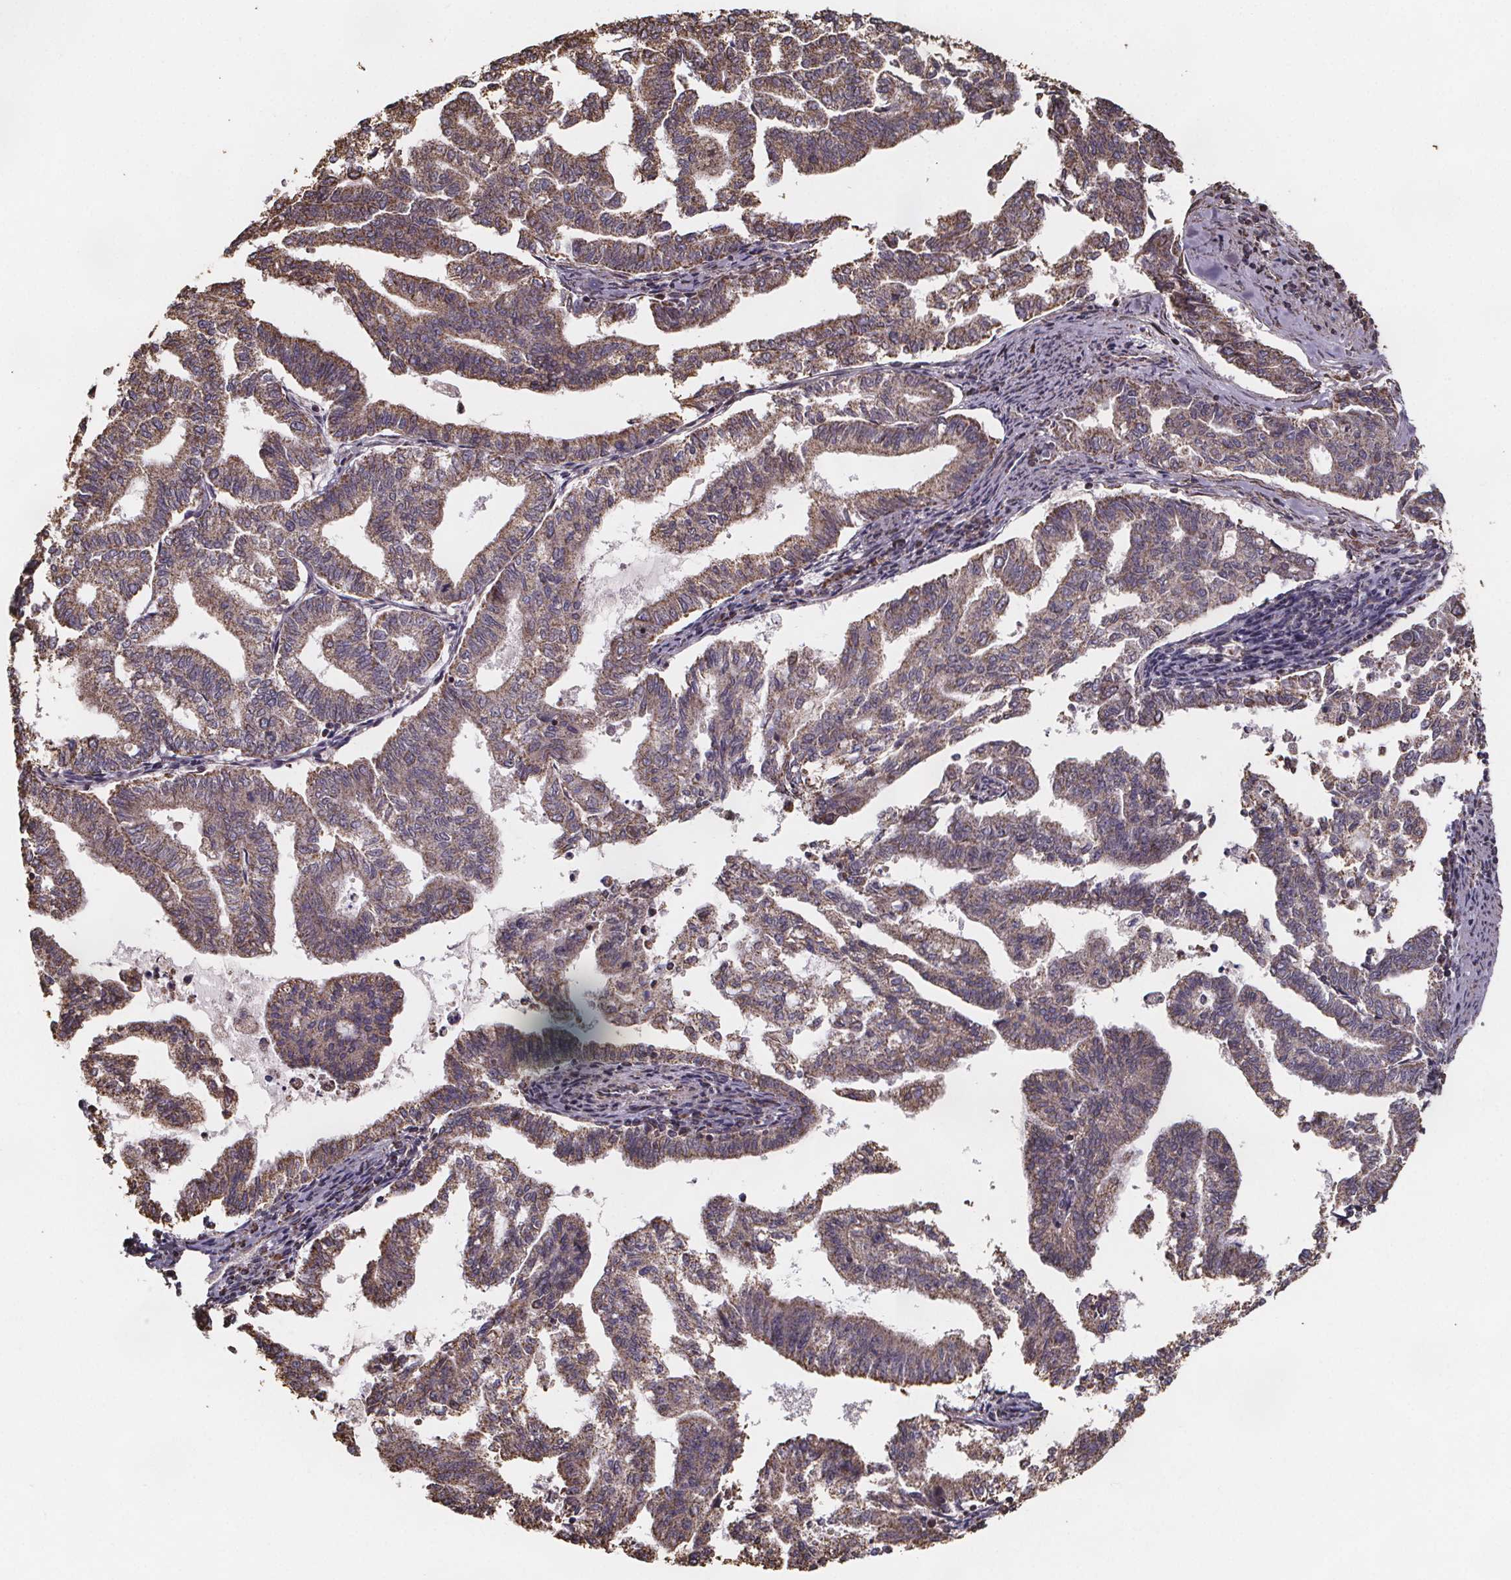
{"staining": {"intensity": "weak", "quantity": ">75%", "location": "cytoplasmic/membranous"}, "tissue": "endometrial cancer", "cell_type": "Tumor cells", "image_type": "cancer", "snomed": [{"axis": "morphology", "description": "Adenocarcinoma, NOS"}, {"axis": "topography", "description": "Endometrium"}], "caption": "A micrograph of endometrial cancer stained for a protein reveals weak cytoplasmic/membranous brown staining in tumor cells.", "gene": "SLC35D2", "patient": {"sex": "female", "age": 79}}